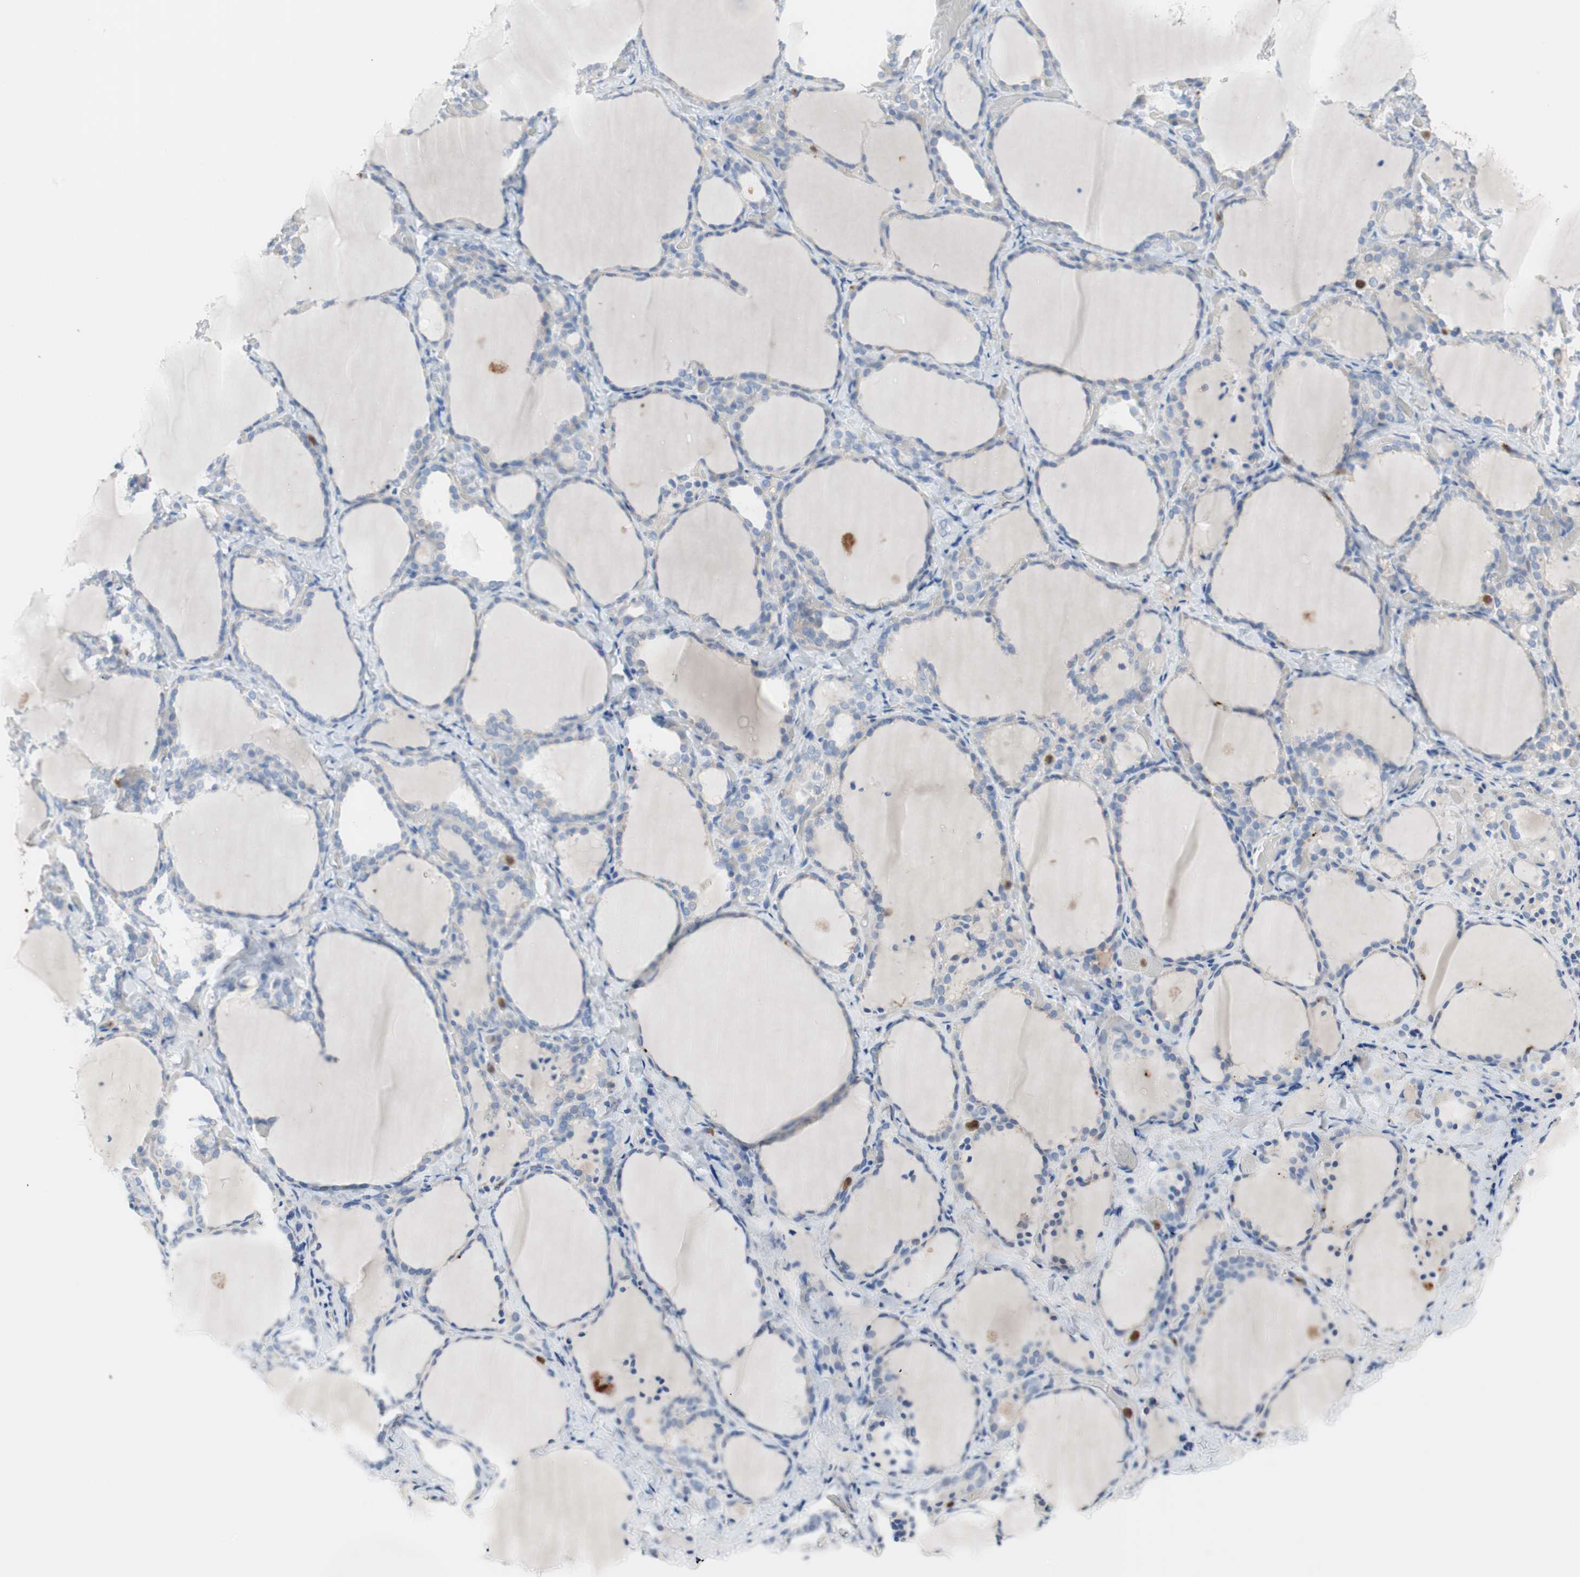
{"staining": {"intensity": "weak", "quantity": "<25%", "location": "cytoplasmic/membranous"}, "tissue": "thyroid gland", "cell_type": "Glandular cells", "image_type": "normal", "snomed": [{"axis": "morphology", "description": "Normal tissue, NOS"}, {"axis": "morphology", "description": "Papillary adenocarcinoma, NOS"}, {"axis": "topography", "description": "Thyroid gland"}], "caption": "Glandular cells show no significant positivity in benign thyroid gland. The staining is performed using DAB (3,3'-diaminobenzidine) brown chromogen with nuclei counter-stained in using hematoxylin.", "gene": "CLEC4D", "patient": {"sex": "female", "age": 30}}